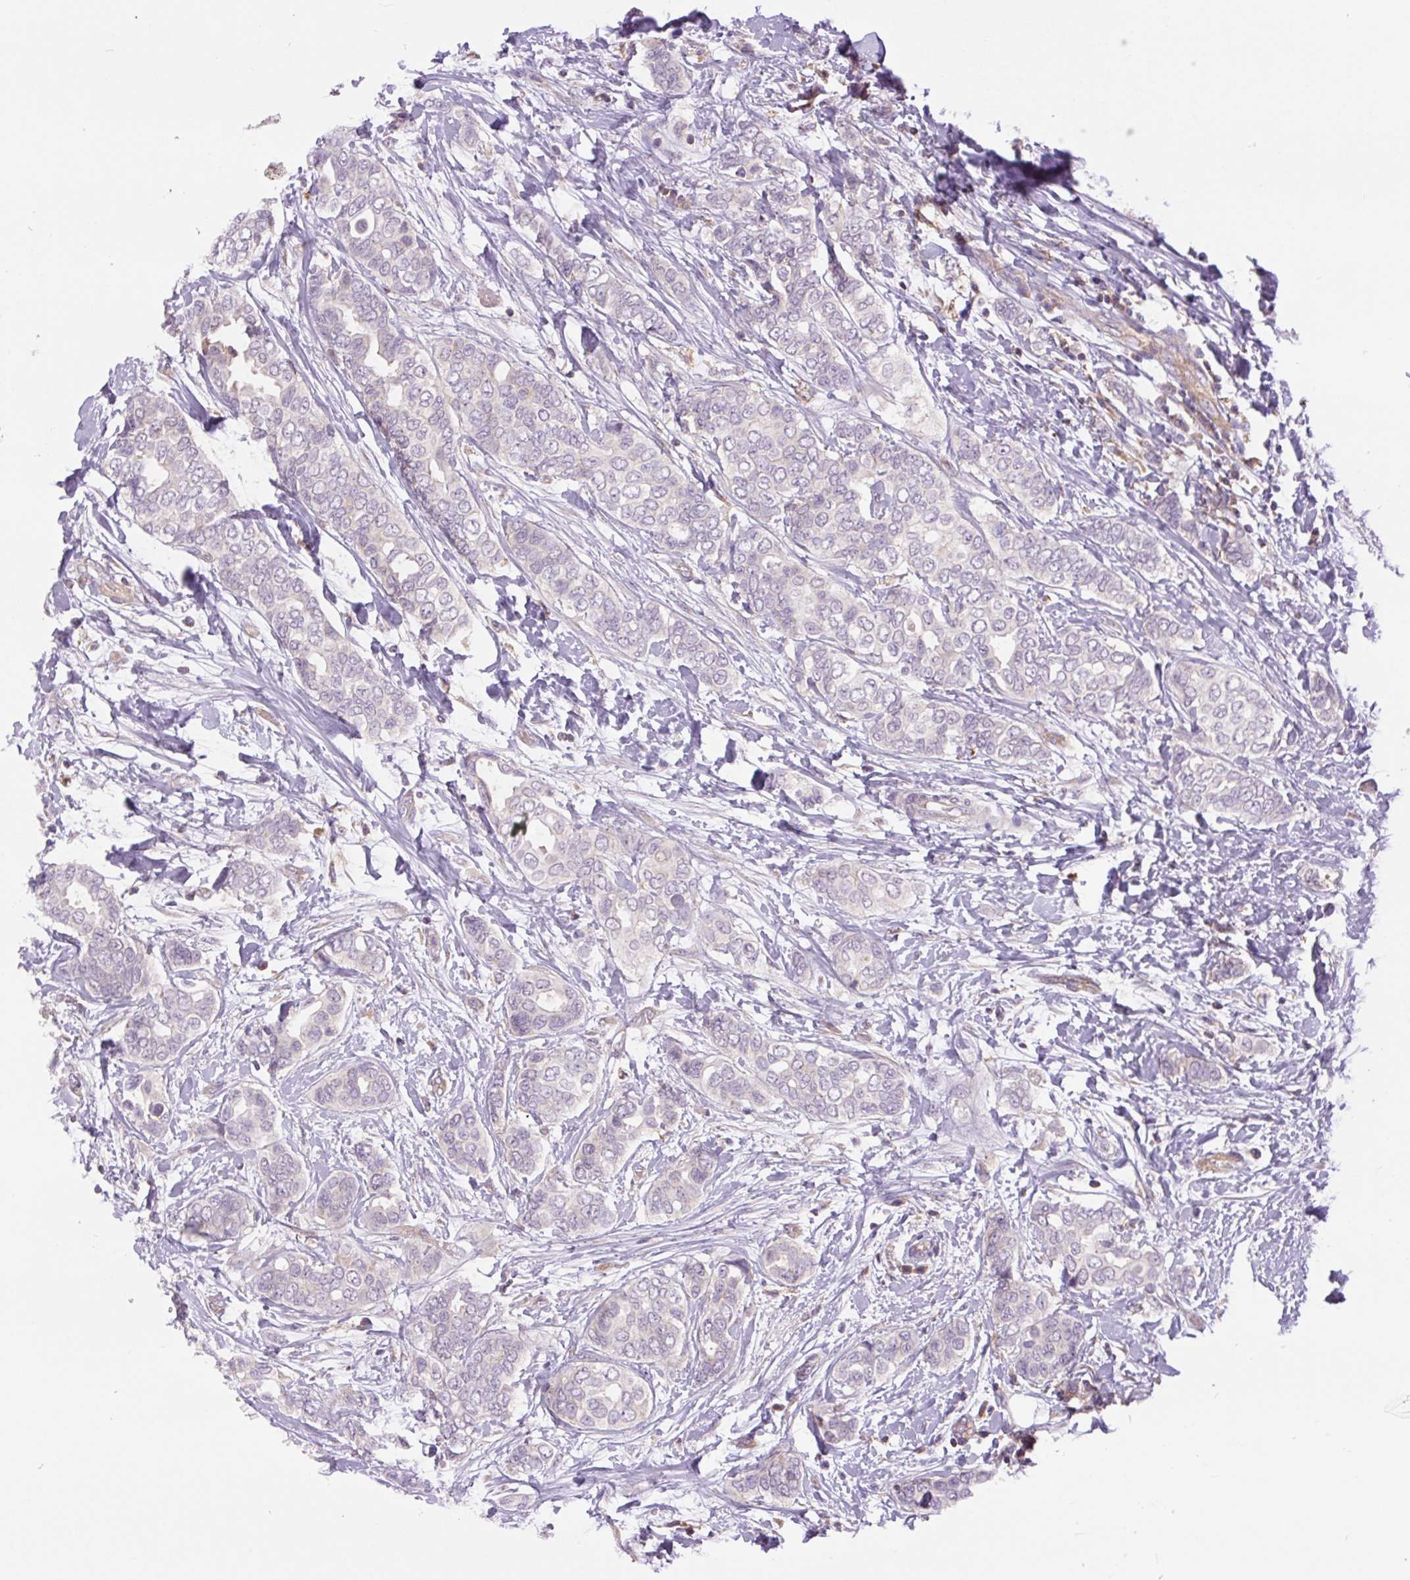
{"staining": {"intensity": "negative", "quantity": "none", "location": "none"}, "tissue": "breast cancer", "cell_type": "Tumor cells", "image_type": "cancer", "snomed": [{"axis": "morphology", "description": "Lobular carcinoma"}, {"axis": "topography", "description": "Breast"}], "caption": "High magnification brightfield microscopy of lobular carcinoma (breast) stained with DAB (brown) and counterstained with hematoxylin (blue): tumor cells show no significant expression. (Immunohistochemistry, brightfield microscopy, high magnification).", "gene": "MINK1", "patient": {"sex": "female", "age": 51}}